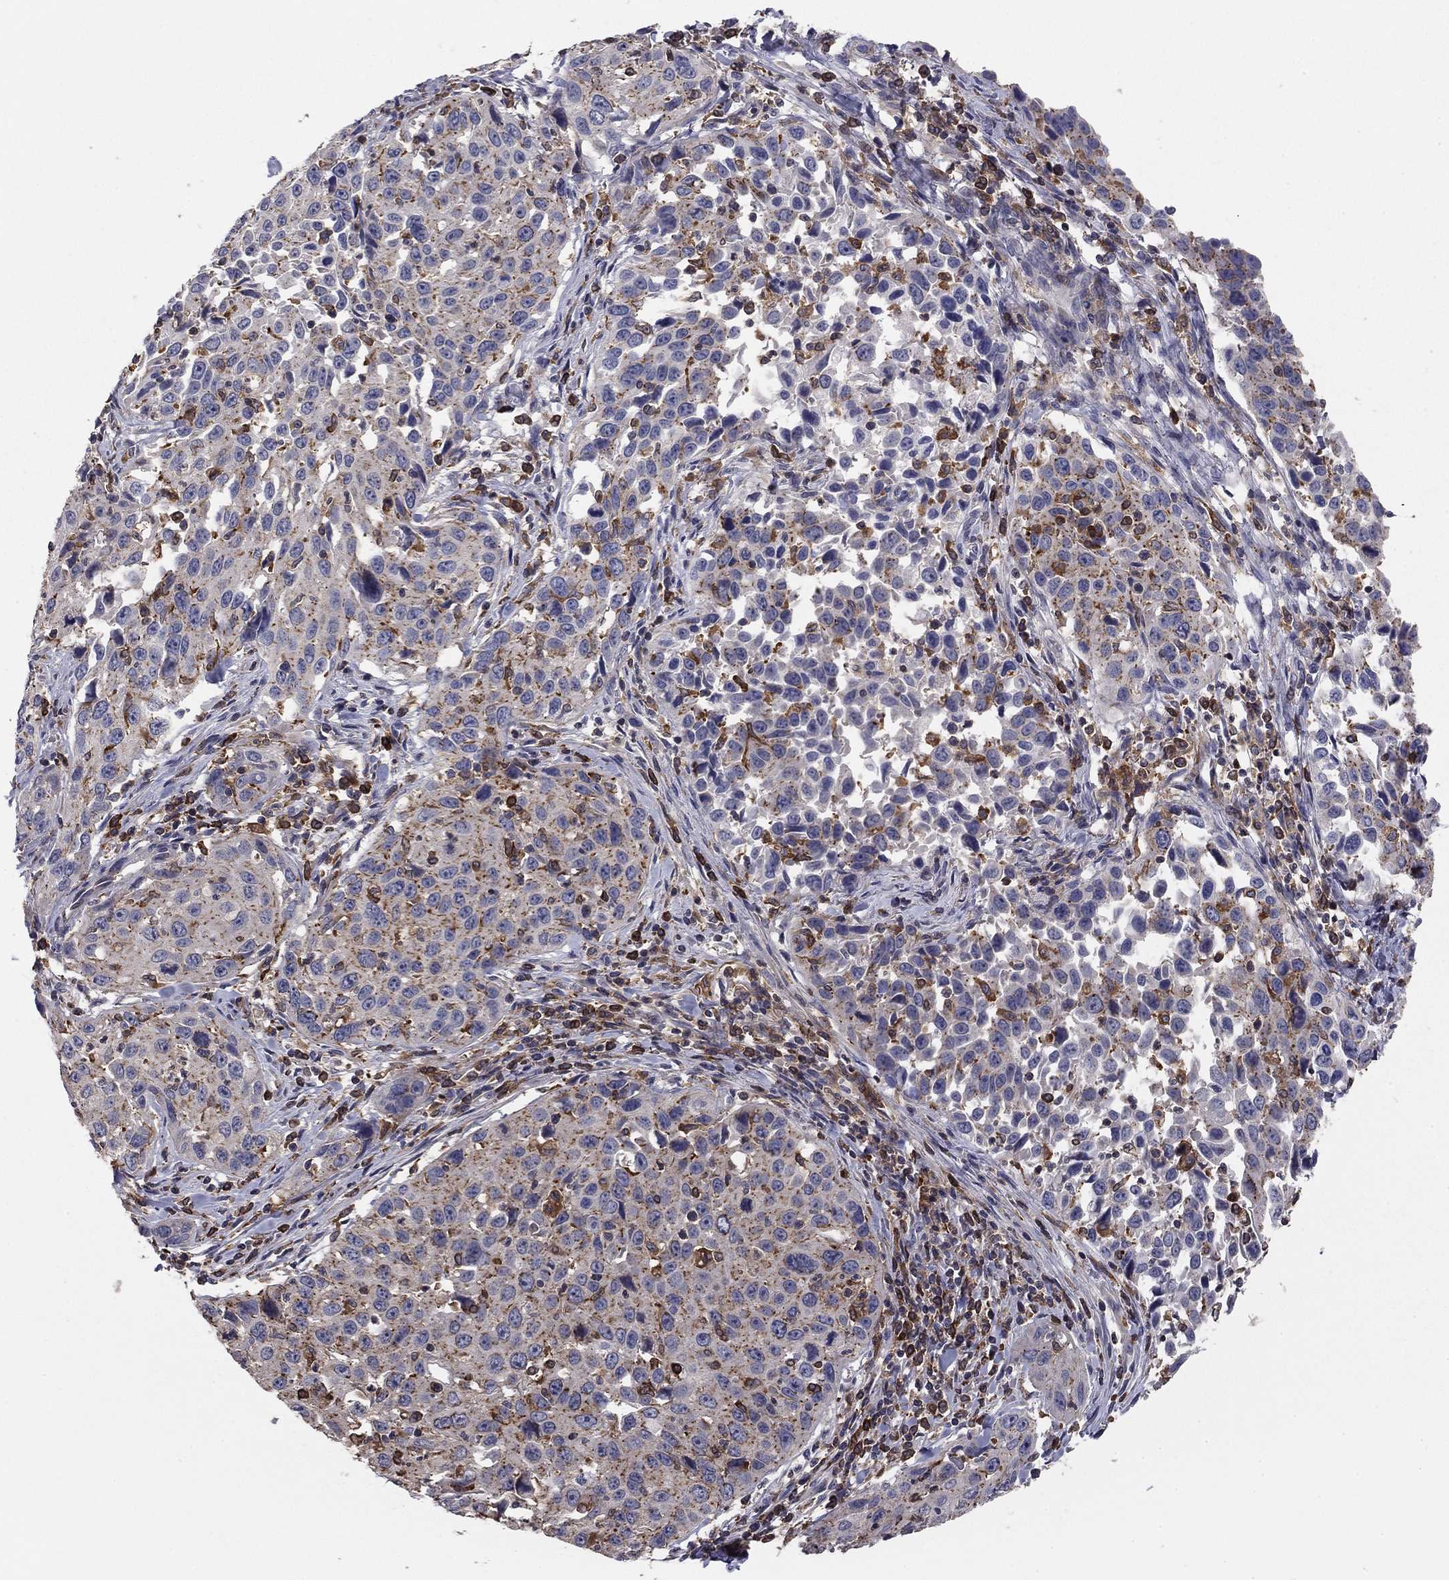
{"staining": {"intensity": "moderate", "quantity": "<25%", "location": "cytoplasmic/membranous"}, "tissue": "cervical cancer", "cell_type": "Tumor cells", "image_type": "cancer", "snomed": [{"axis": "morphology", "description": "Squamous cell carcinoma, NOS"}, {"axis": "topography", "description": "Cervix"}], "caption": "Immunohistochemical staining of human squamous cell carcinoma (cervical) displays low levels of moderate cytoplasmic/membranous expression in about <25% of tumor cells.", "gene": "PLCB2", "patient": {"sex": "female", "age": 26}}